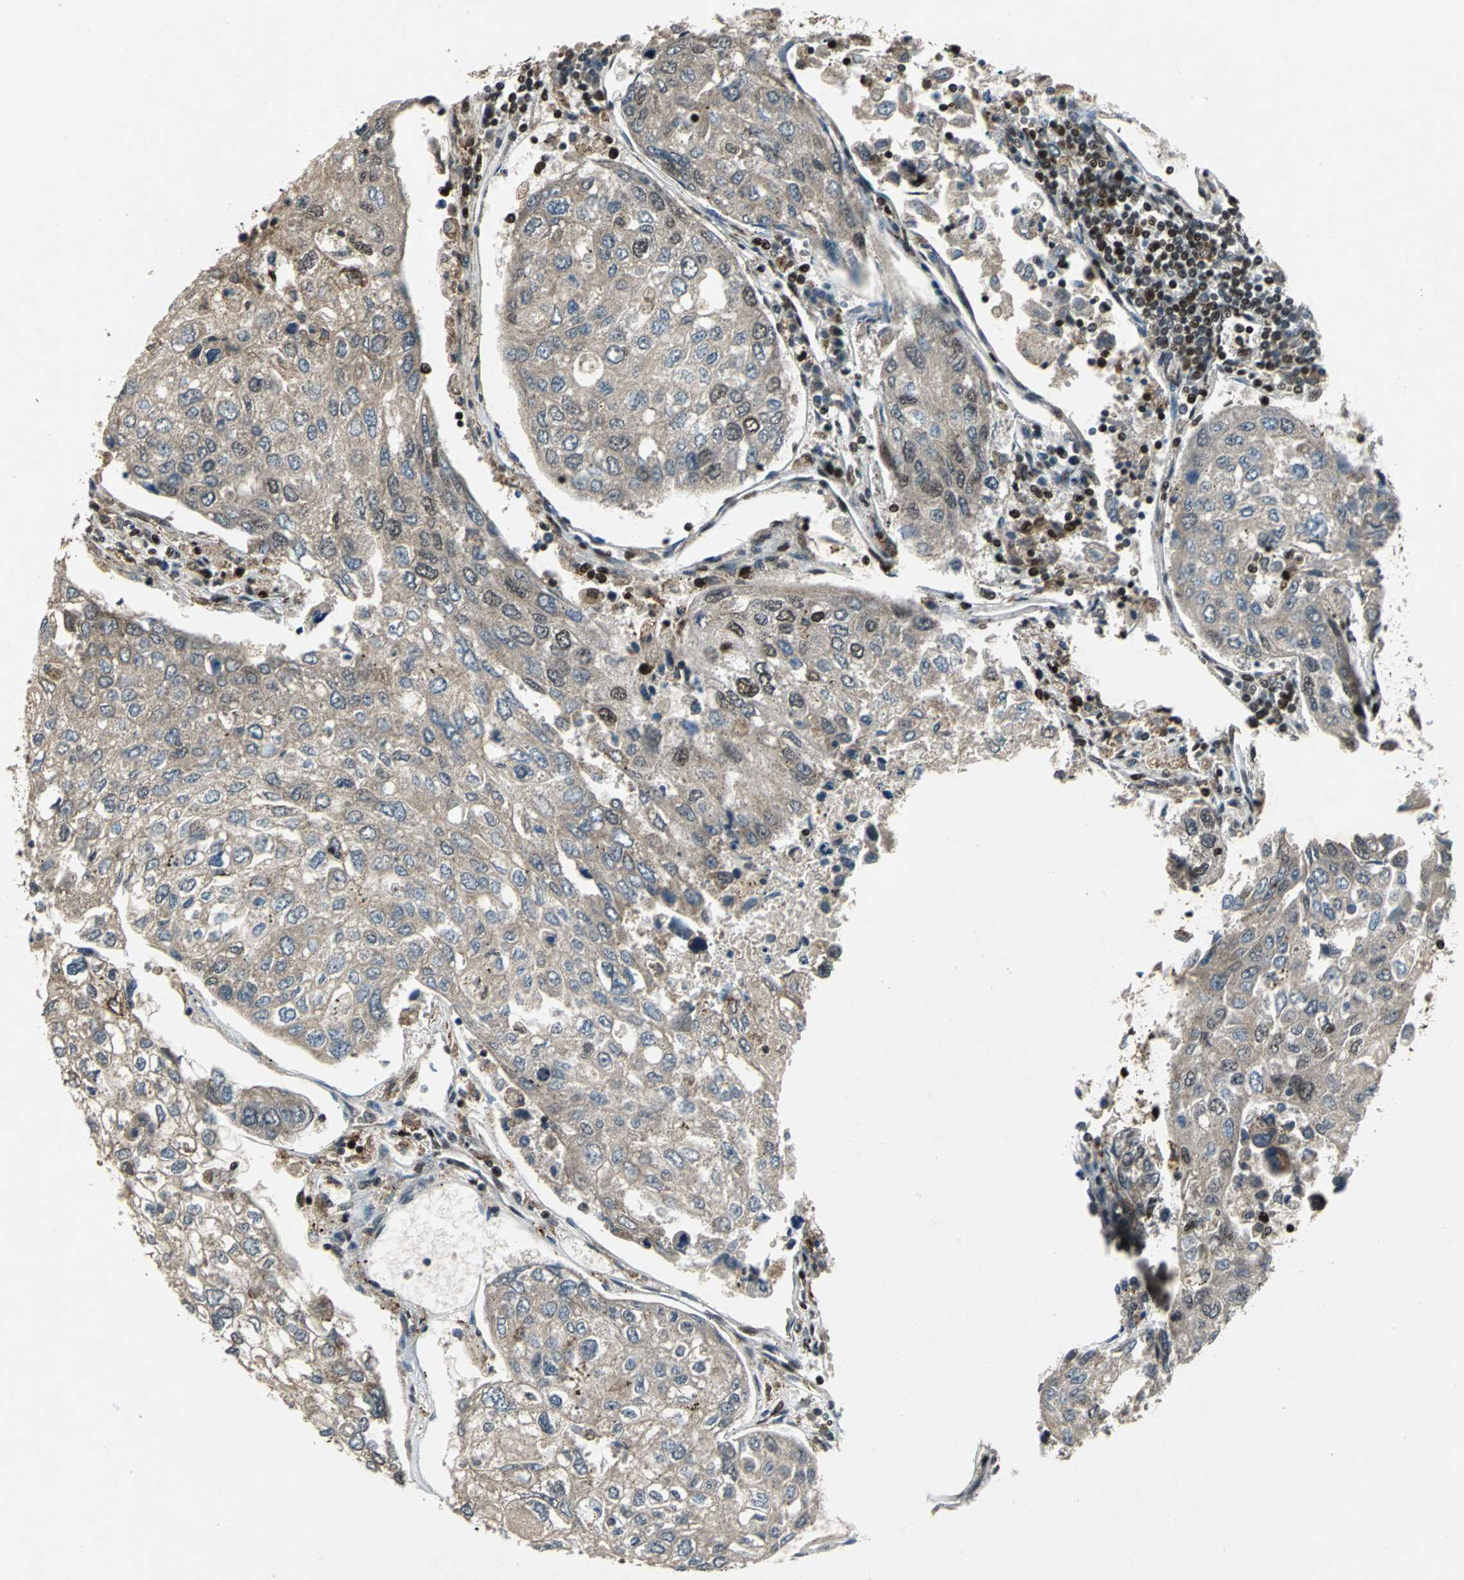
{"staining": {"intensity": "moderate", "quantity": ">75%", "location": "cytoplasmic/membranous,nuclear"}, "tissue": "urothelial cancer", "cell_type": "Tumor cells", "image_type": "cancer", "snomed": [{"axis": "morphology", "description": "Urothelial carcinoma, High grade"}, {"axis": "topography", "description": "Lymph node"}, {"axis": "topography", "description": "Urinary bladder"}], "caption": "This photomicrograph displays immunohistochemistry (IHC) staining of human urothelial cancer, with medium moderate cytoplasmic/membranous and nuclear staining in approximately >75% of tumor cells.", "gene": "MTA2", "patient": {"sex": "male", "age": 51}}